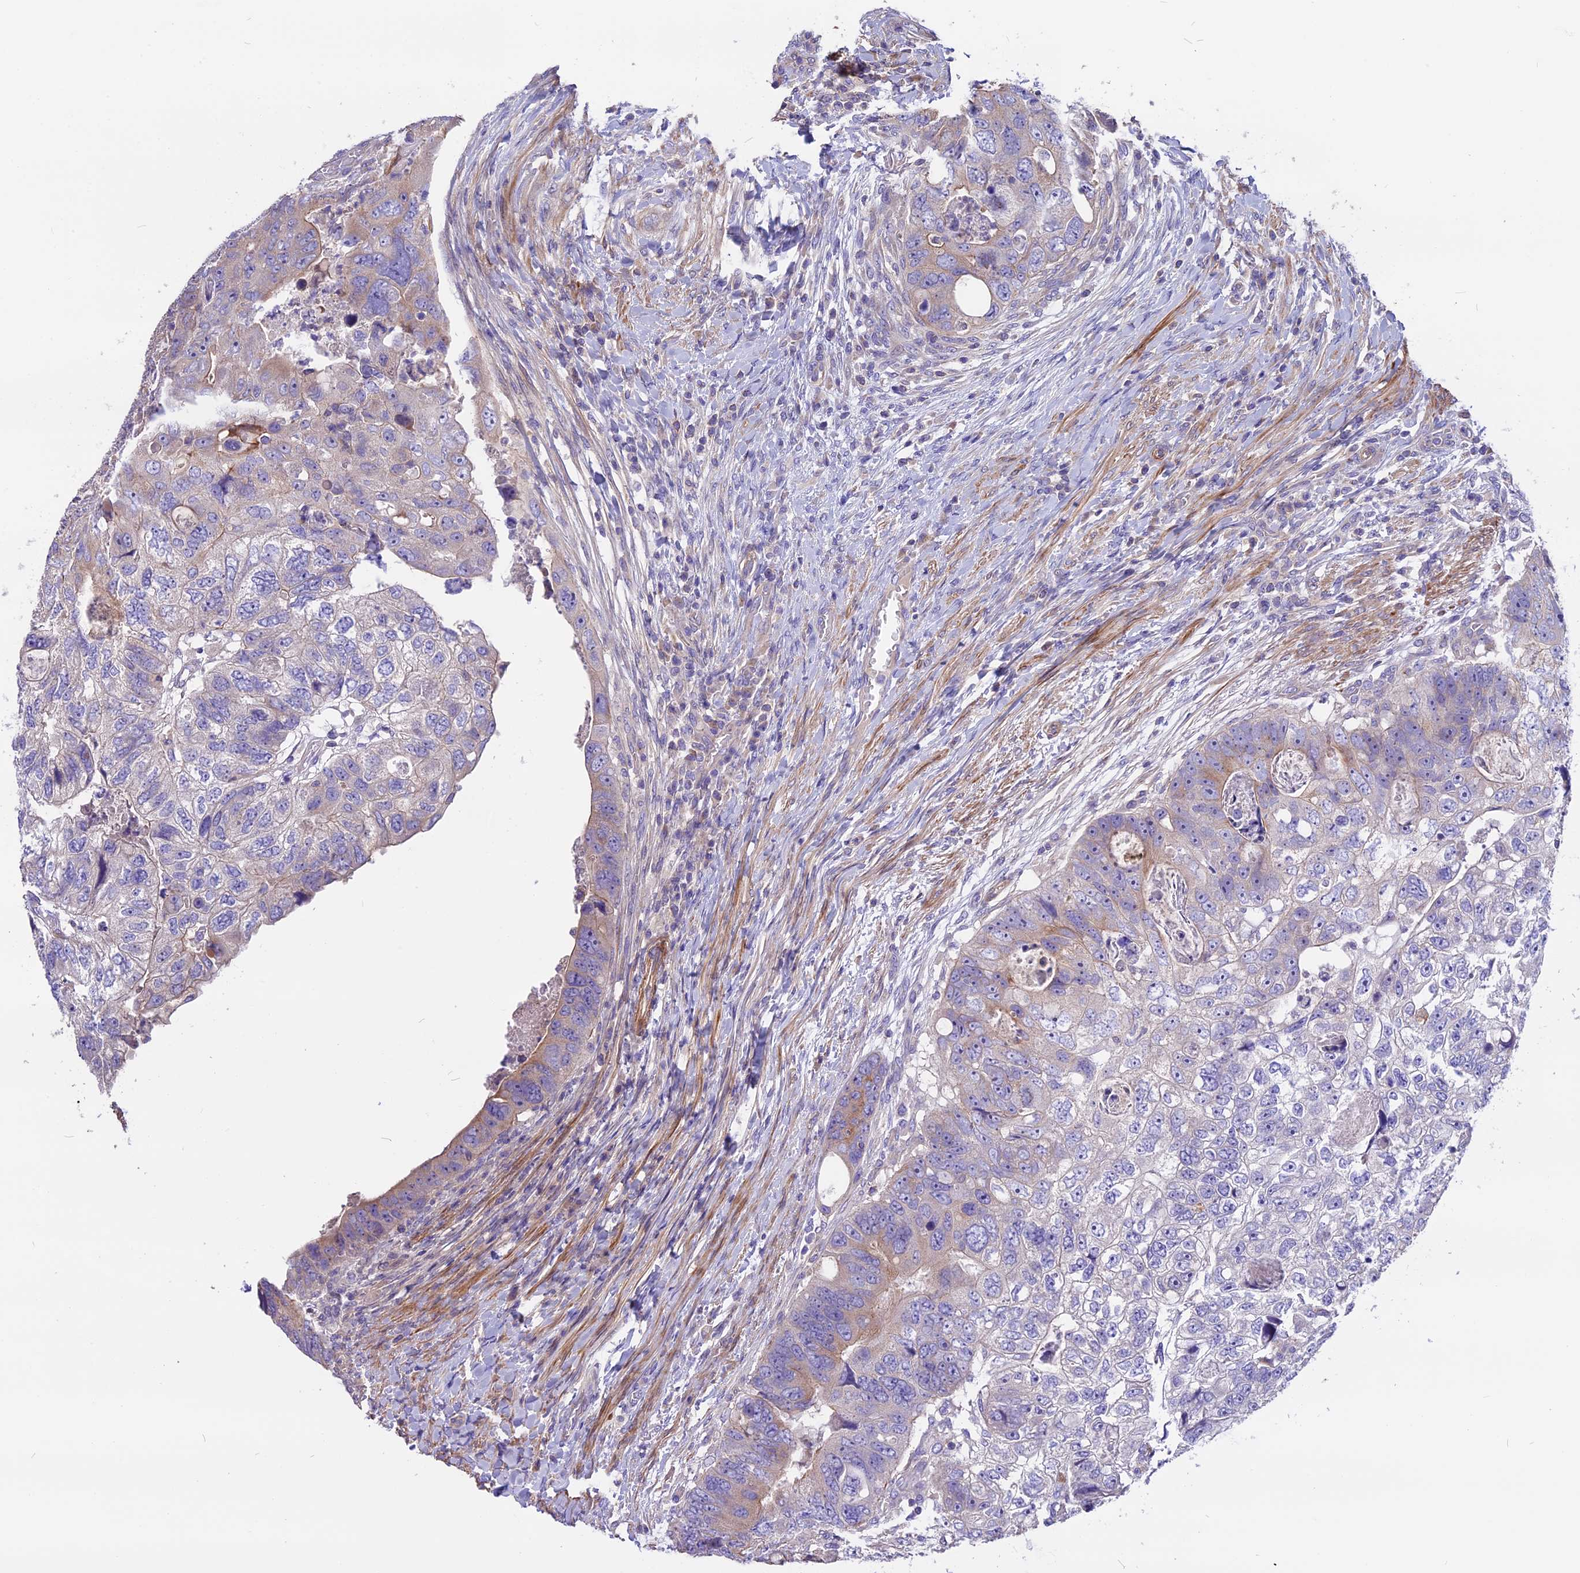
{"staining": {"intensity": "weak", "quantity": "<25%", "location": "cytoplasmic/membranous"}, "tissue": "colorectal cancer", "cell_type": "Tumor cells", "image_type": "cancer", "snomed": [{"axis": "morphology", "description": "Adenocarcinoma, NOS"}, {"axis": "topography", "description": "Rectum"}], "caption": "IHC of human colorectal cancer shows no expression in tumor cells.", "gene": "ANO3", "patient": {"sex": "male", "age": 59}}